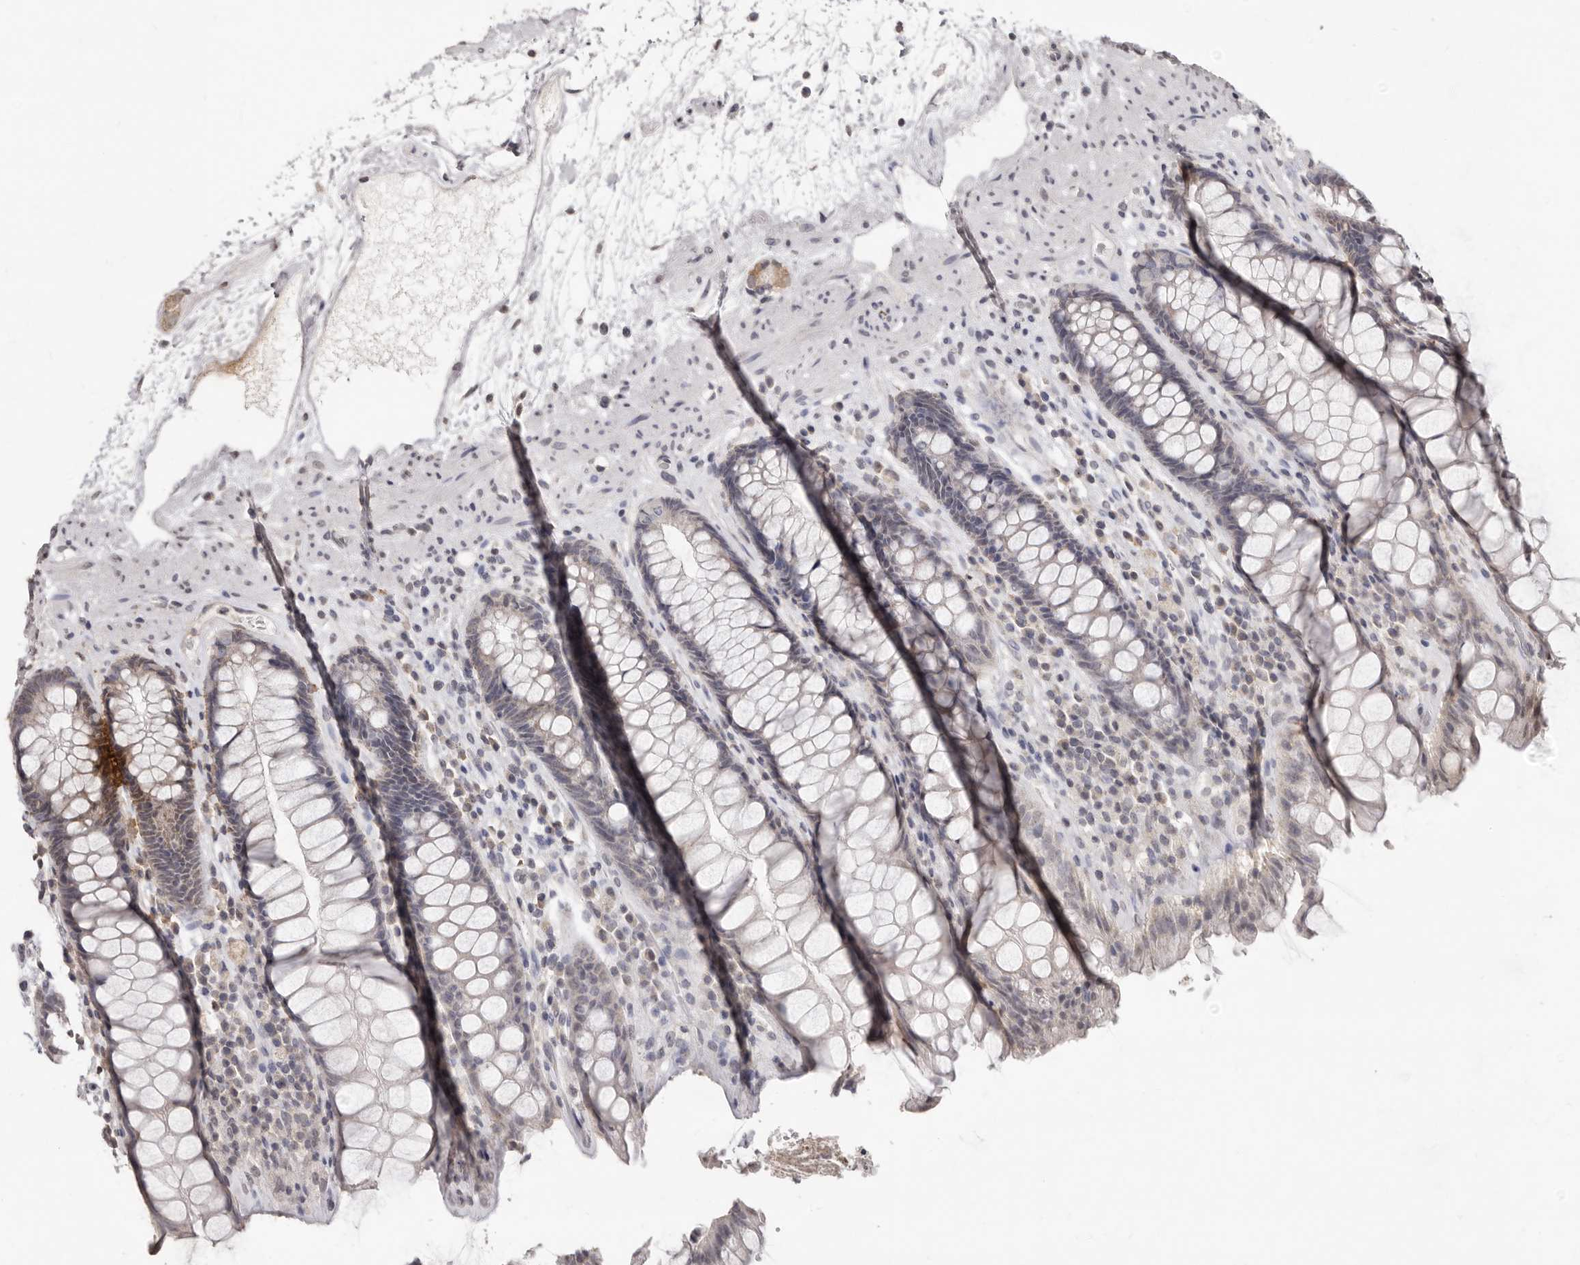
{"staining": {"intensity": "weak", "quantity": "<25%", "location": "cytoplasmic/membranous"}, "tissue": "rectum", "cell_type": "Glandular cells", "image_type": "normal", "snomed": [{"axis": "morphology", "description": "Normal tissue, NOS"}, {"axis": "topography", "description": "Rectum"}], "caption": "DAB (3,3'-diaminobenzidine) immunohistochemical staining of normal rectum reveals no significant expression in glandular cells. Nuclei are stained in blue.", "gene": "LINGO2", "patient": {"sex": "male", "age": 64}}